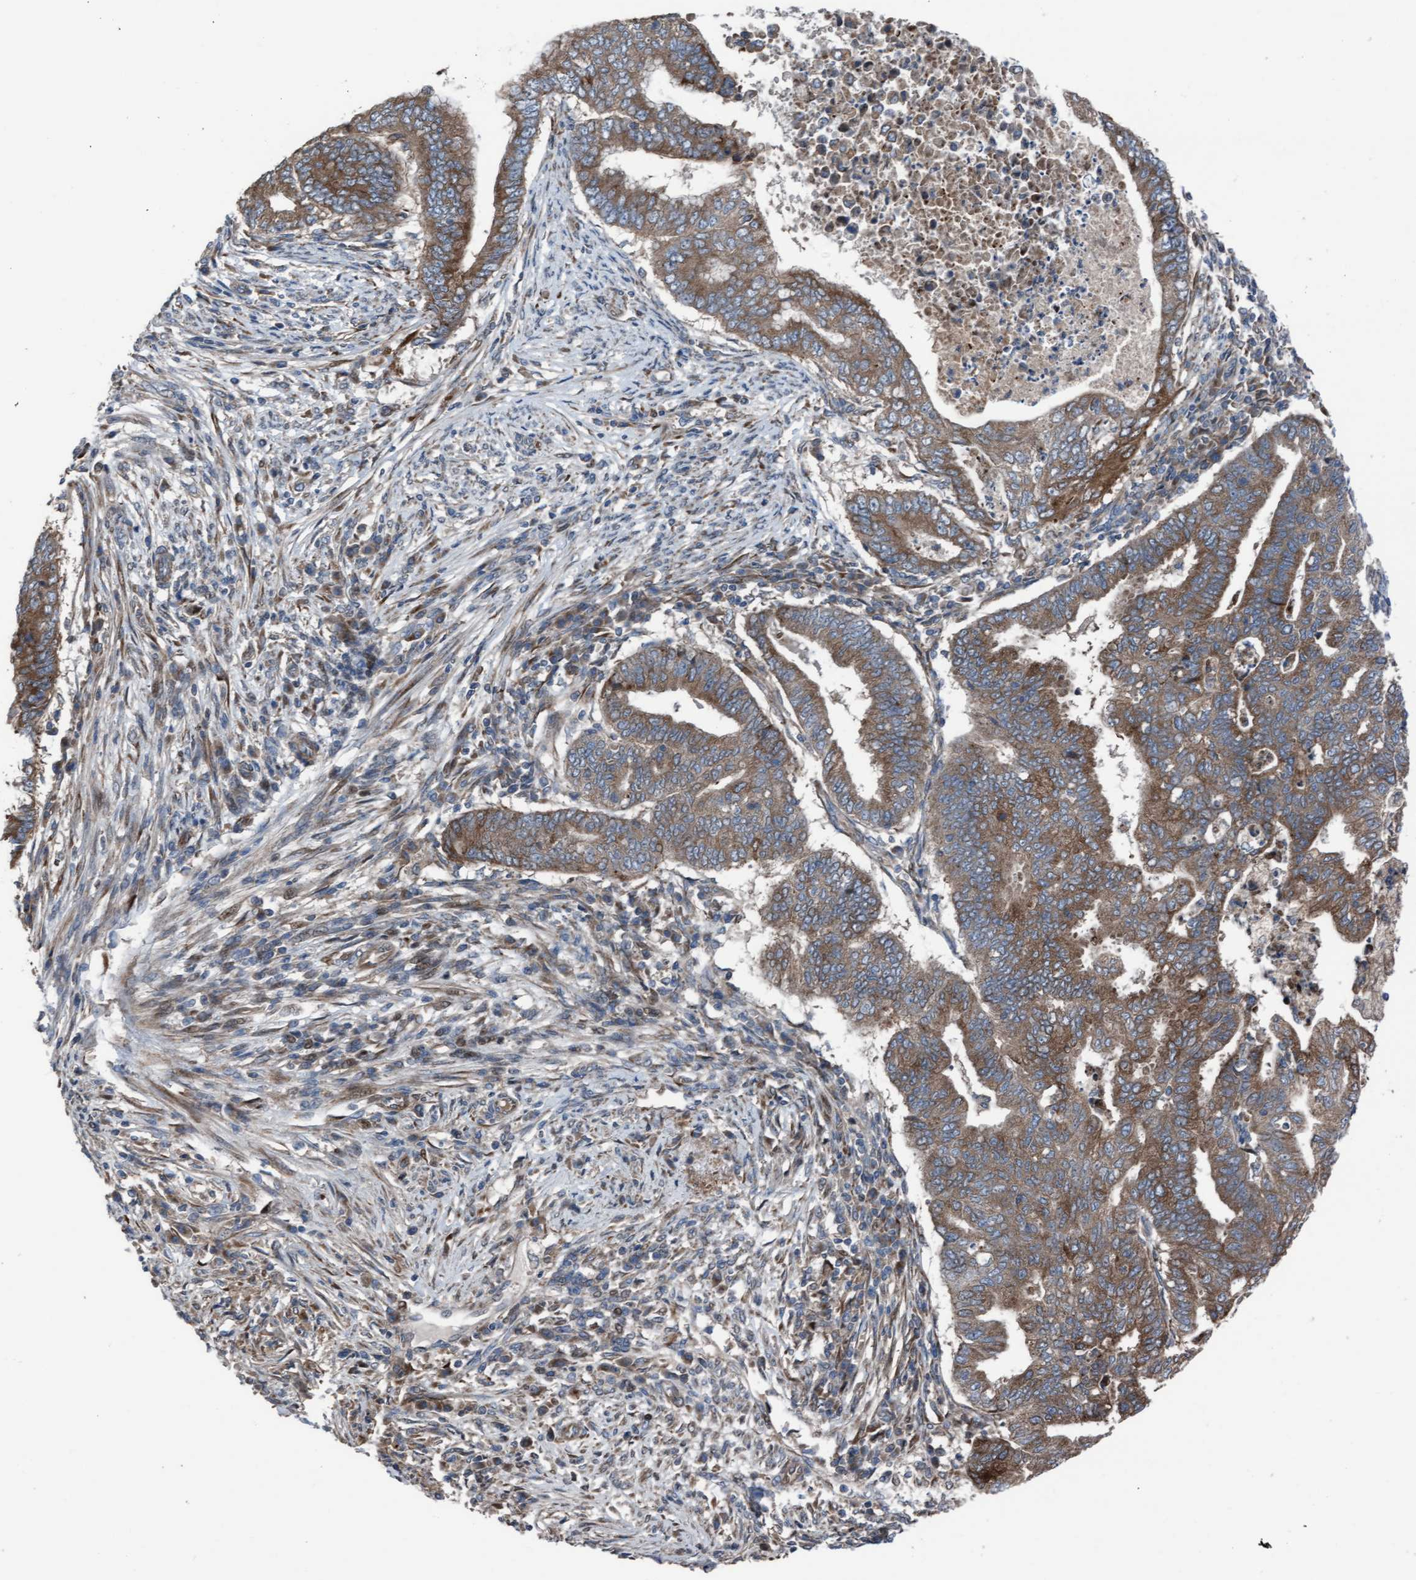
{"staining": {"intensity": "moderate", "quantity": ">75%", "location": "cytoplasmic/membranous"}, "tissue": "endometrial cancer", "cell_type": "Tumor cells", "image_type": "cancer", "snomed": [{"axis": "morphology", "description": "Polyp, NOS"}, {"axis": "morphology", "description": "Adenocarcinoma, NOS"}, {"axis": "morphology", "description": "Adenoma, NOS"}, {"axis": "topography", "description": "Endometrium"}], "caption": "Tumor cells display medium levels of moderate cytoplasmic/membranous expression in approximately >75% of cells in human endometrial cancer. The staining is performed using DAB (3,3'-diaminobenzidine) brown chromogen to label protein expression. The nuclei are counter-stained blue using hematoxylin.", "gene": "KLHL26", "patient": {"sex": "female", "age": 79}}